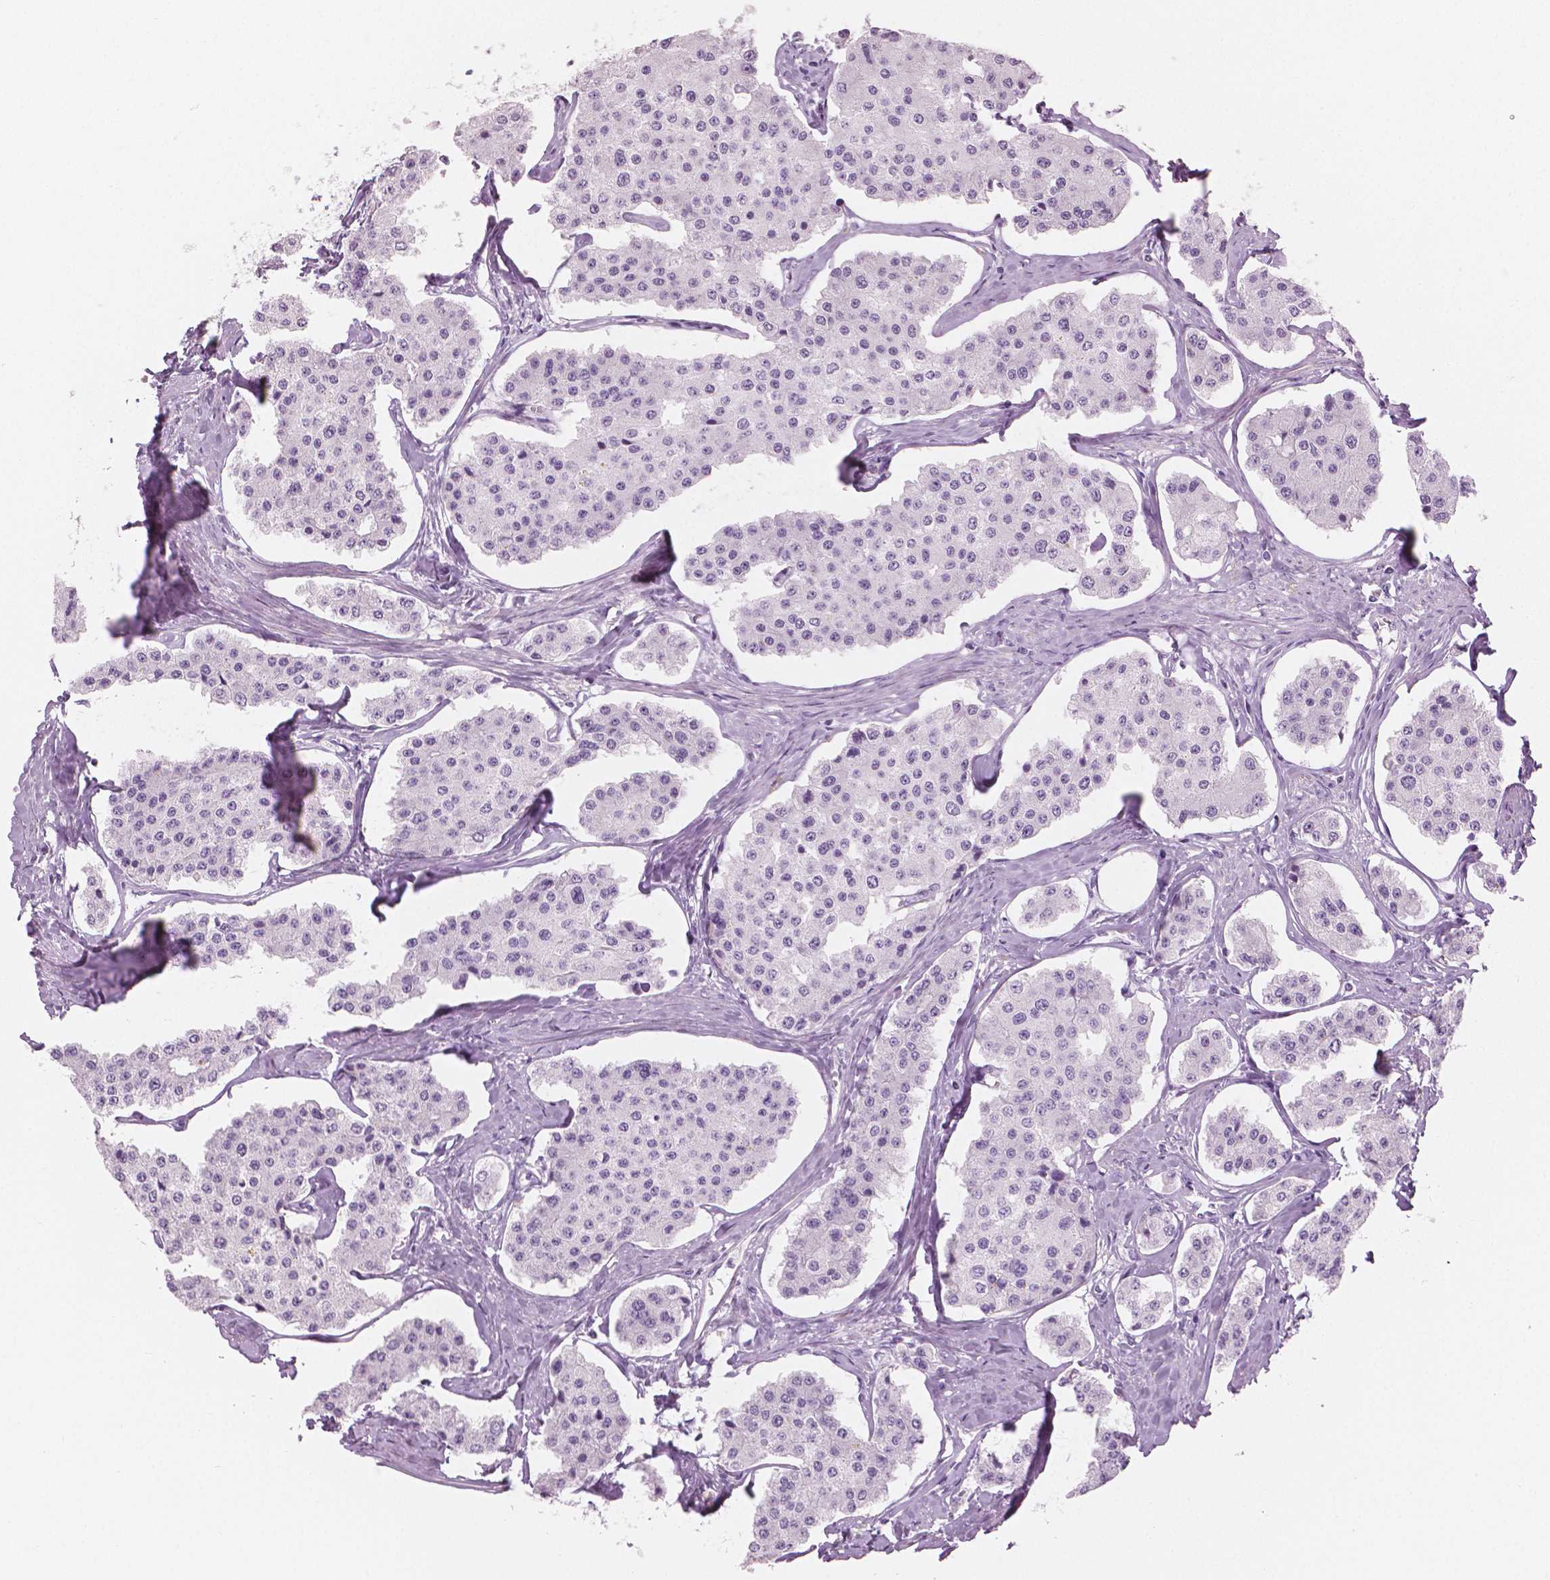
{"staining": {"intensity": "negative", "quantity": "none", "location": "none"}, "tissue": "carcinoid", "cell_type": "Tumor cells", "image_type": "cancer", "snomed": [{"axis": "morphology", "description": "Carcinoid, malignant, NOS"}, {"axis": "topography", "description": "Small intestine"}], "caption": "Carcinoid was stained to show a protein in brown. There is no significant staining in tumor cells.", "gene": "PLIN4", "patient": {"sex": "female", "age": 65}}